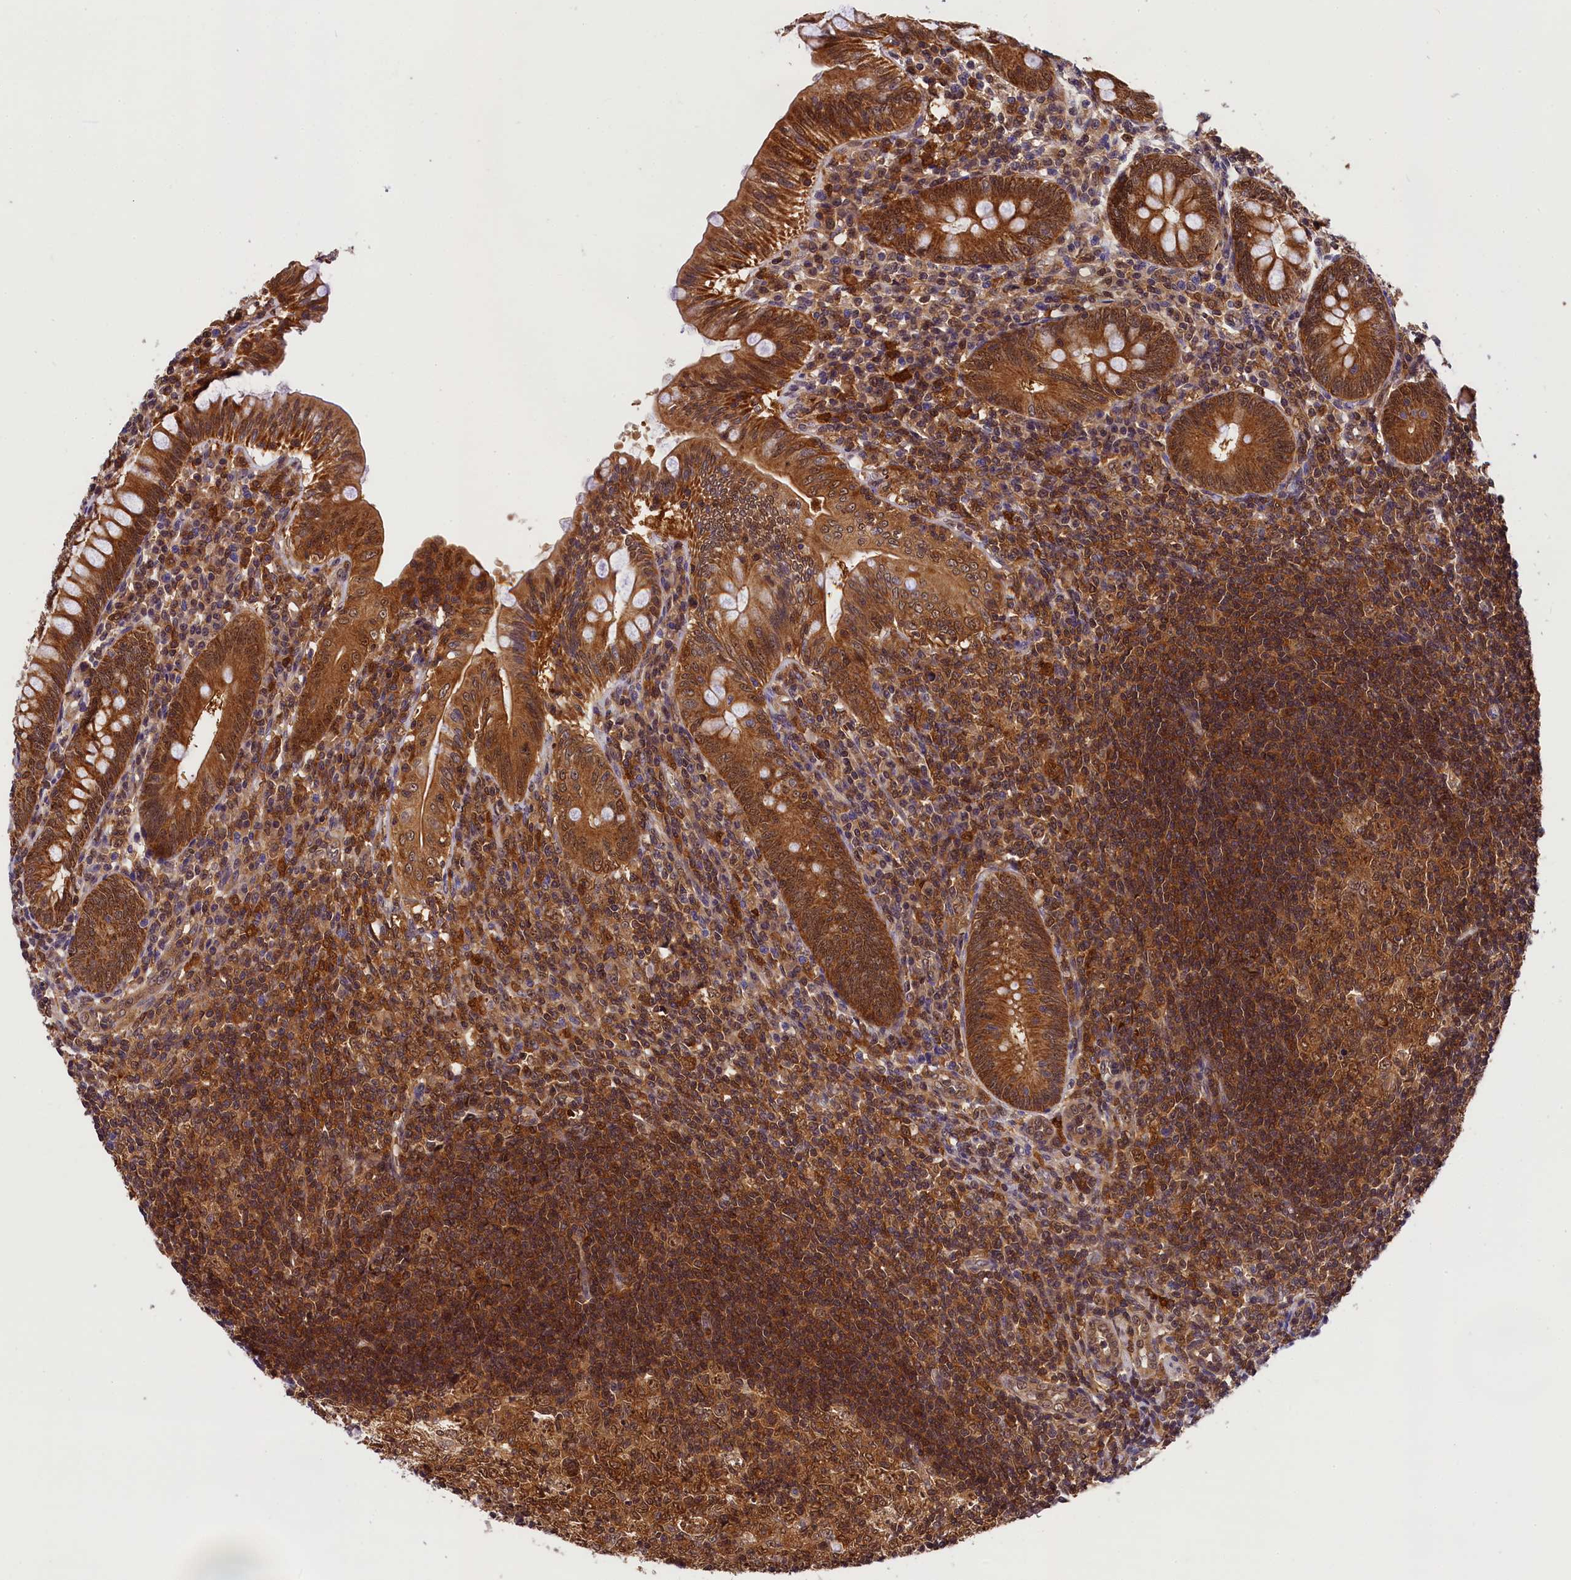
{"staining": {"intensity": "strong", "quantity": ">75%", "location": "cytoplasmic/membranous,nuclear"}, "tissue": "appendix", "cell_type": "Glandular cells", "image_type": "normal", "snomed": [{"axis": "morphology", "description": "Normal tissue, NOS"}, {"axis": "topography", "description": "Appendix"}], "caption": "High-magnification brightfield microscopy of unremarkable appendix stained with DAB (3,3'-diaminobenzidine) (brown) and counterstained with hematoxylin (blue). glandular cells exhibit strong cytoplasmic/membranous,nuclear staining is seen in approximately>75% of cells.", "gene": "EIF6", "patient": {"sex": "male", "age": 14}}